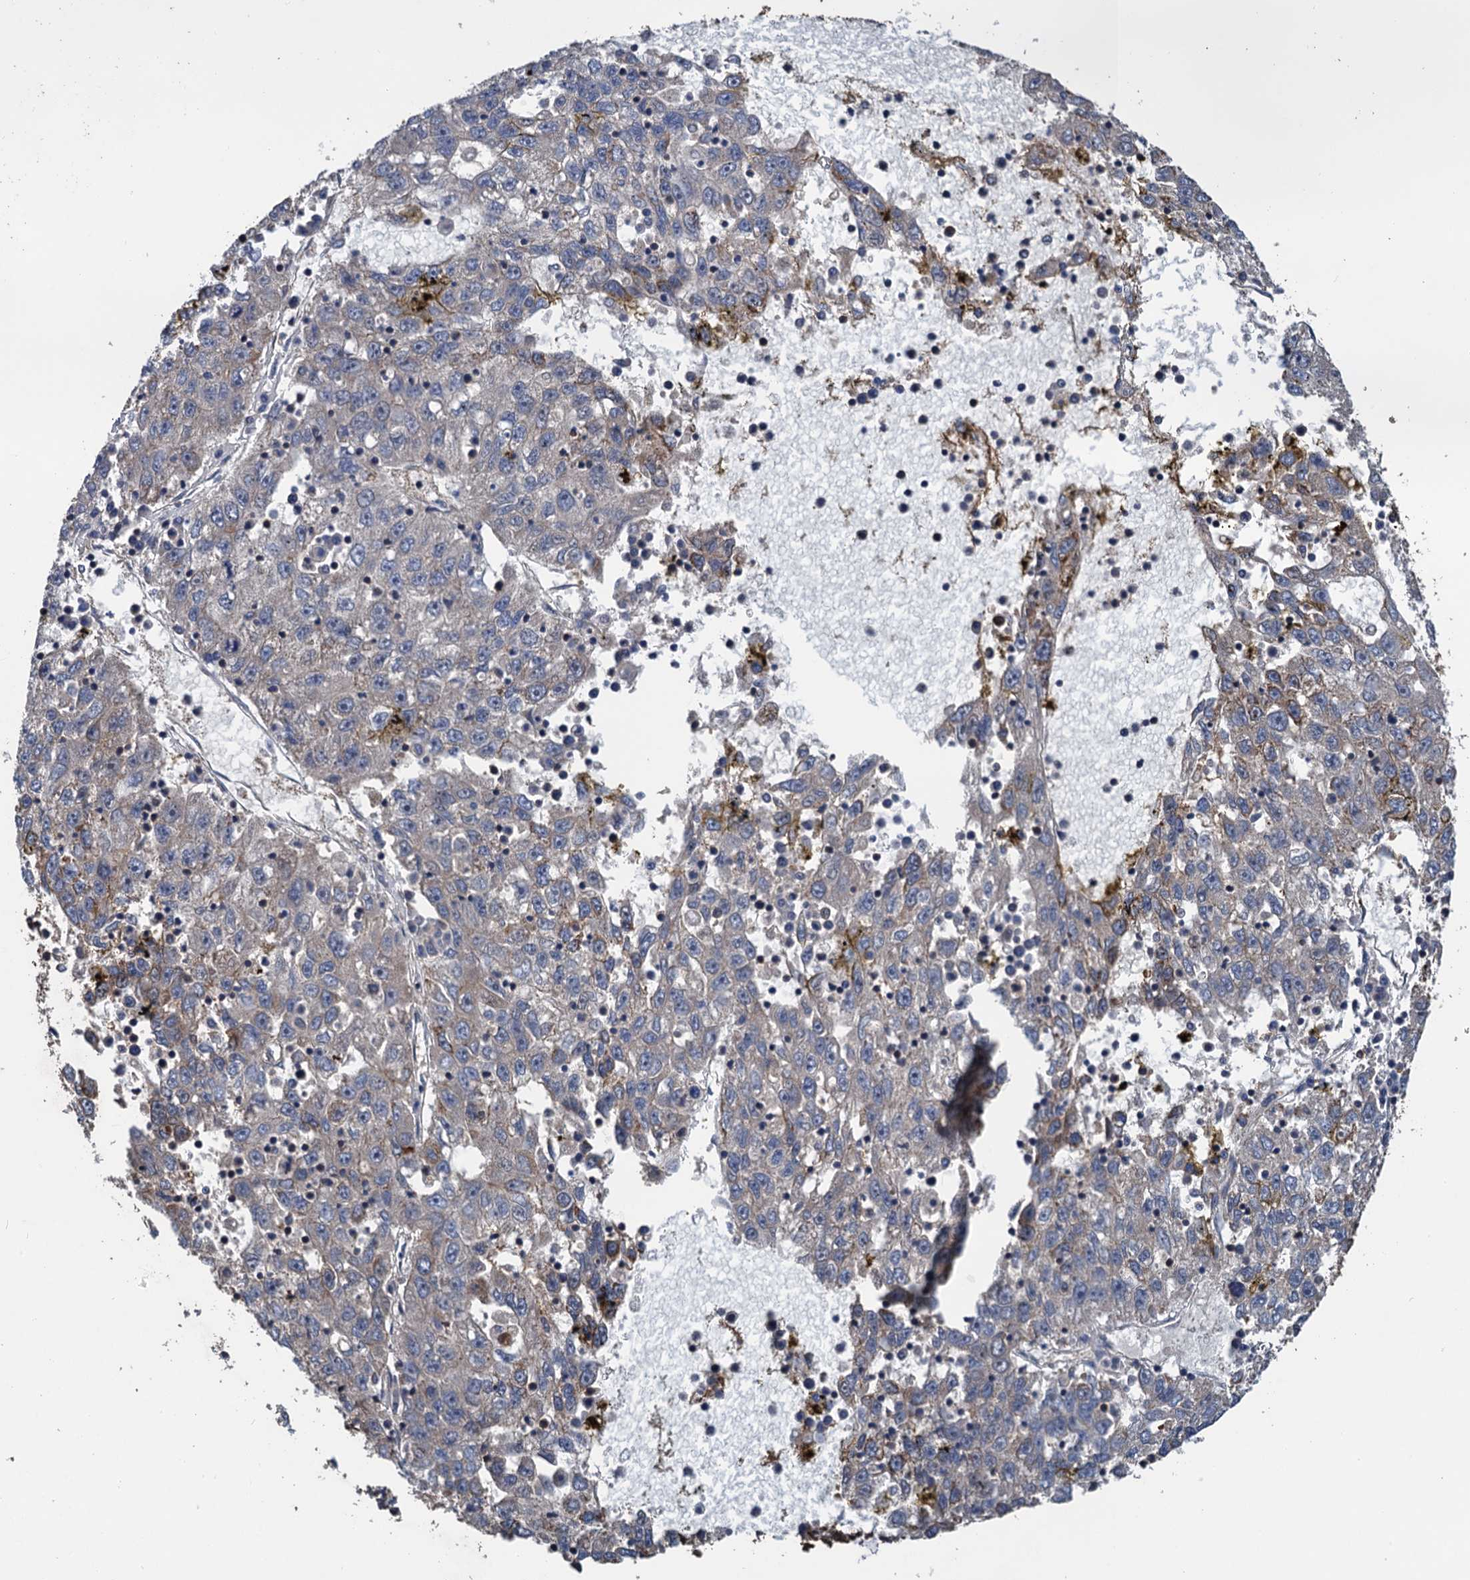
{"staining": {"intensity": "negative", "quantity": "none", "location": "none"}, "tissue": "liver cancer", "cell_type": "Tumor cells", "image_type": "cancer", "snomed": [{"axis": "morphology", "description": "Carcinoma, Hepatocellular, NOS"}, {"axis": "topography", "description": "Liver"}], "caption": "This image is of hepatocellular carcinoma (liver) stained with immunohistochemistry to label a protein in brown with the nuclei are counter-stained blue. There is no staining in tumor cells.", "gene": "PPP4R1", "patient": {"sex": "male", "age": 49}}